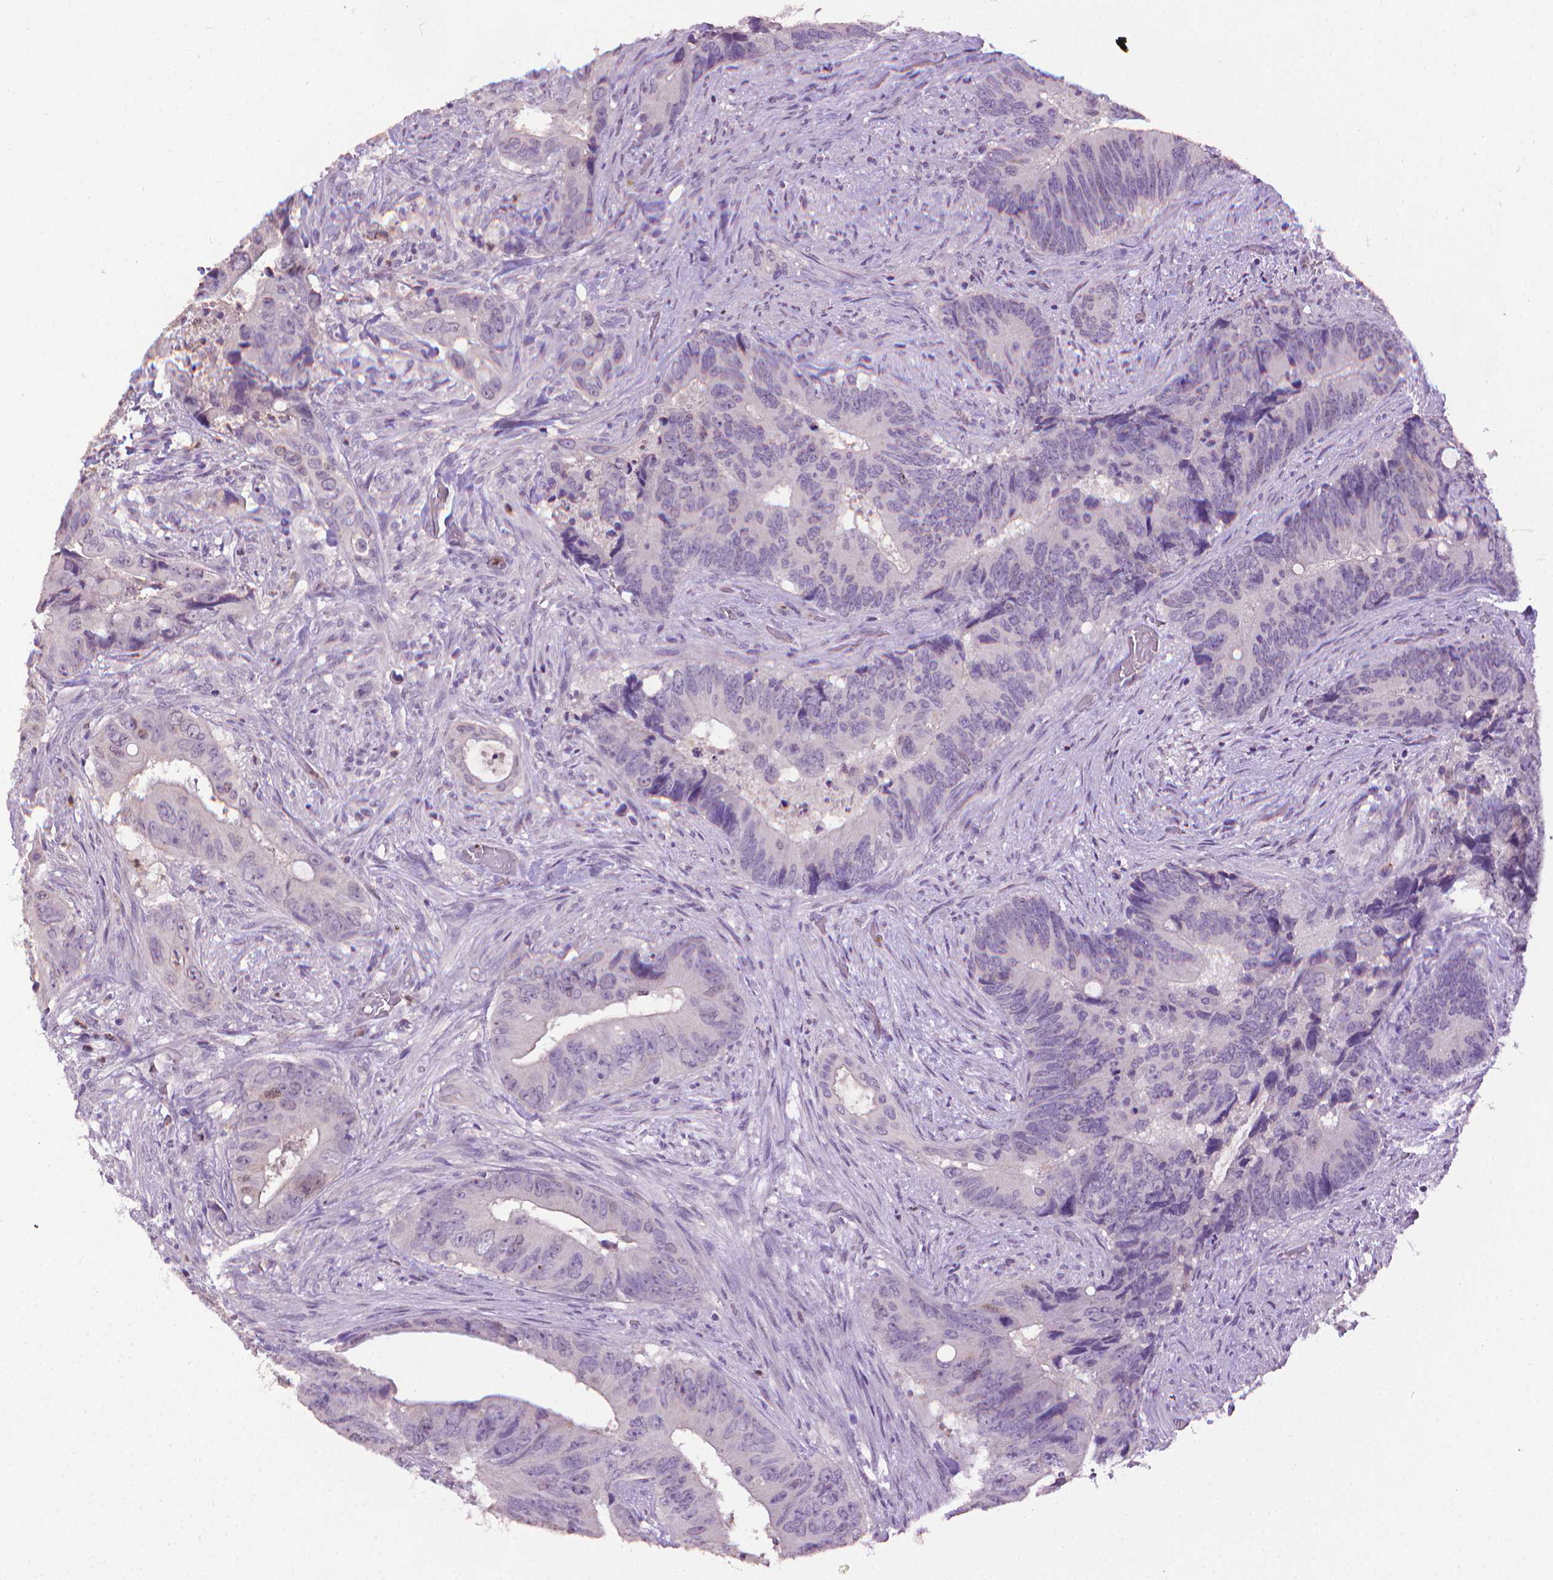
{"staining": {"intensity": "negative", "quantity": "none", "location": "none"}, "tissue": "colorectal cancer", "cell_type": "Tumor cells", "image_type": "cancer", "snomed": [{"axis": "morphology", "description": "Adenocarcinoma, NOS"}, {"axis": "topography", "description": "Rectum"}], "caption": "Protein analysis of colorectal cancer exhibits no significant positivity in tumor cells. (Brightfield microscopy of DAB IHC at high magnification).", "gene": "CDKN2D", "patient": {"sex": "male", "age": 78}}